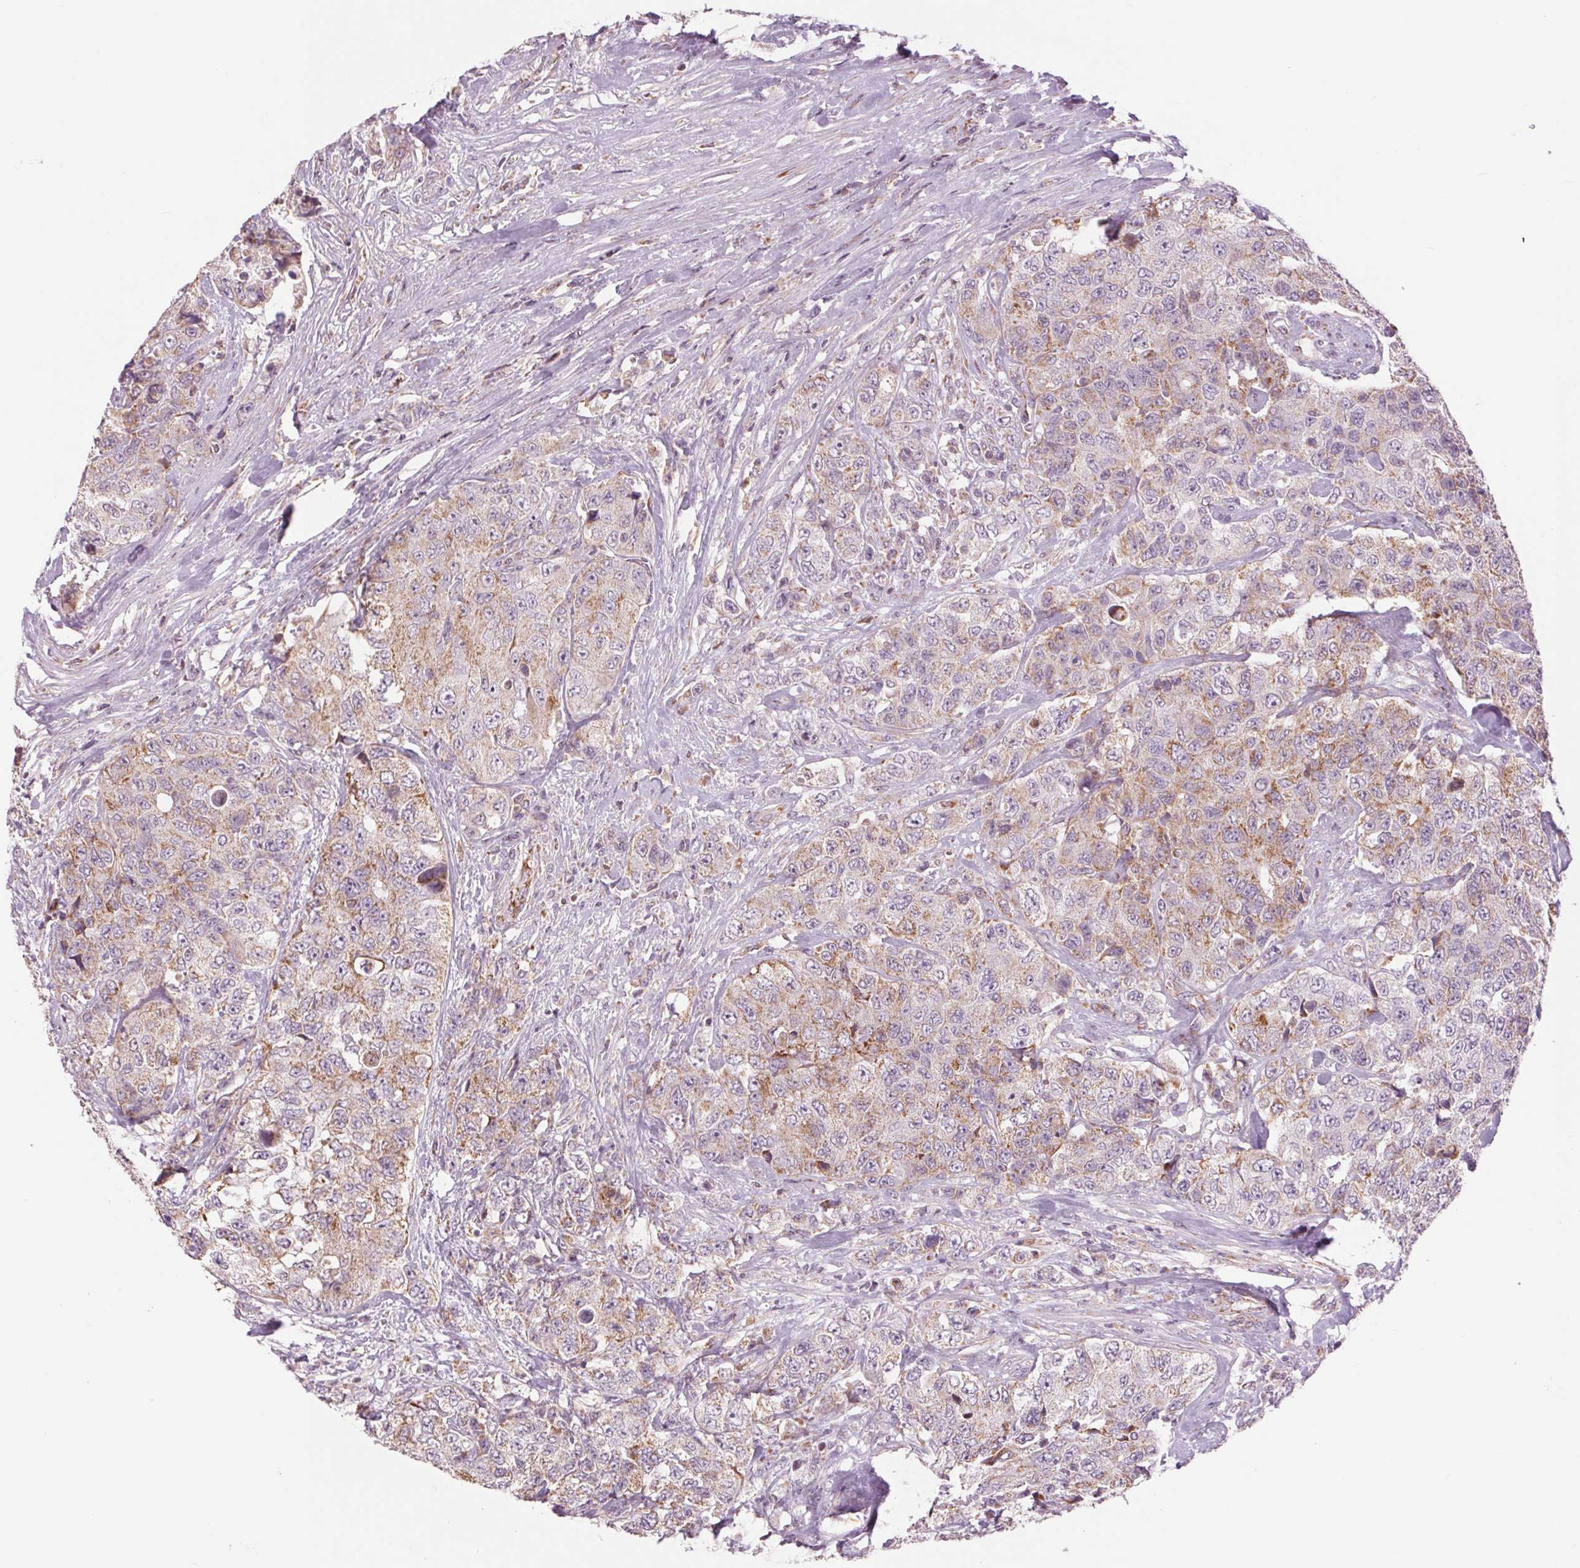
{"staining": {"intensity": "weak", "quantity": "25%-75%", "location": "cytoplasmic/membranous"}, "tissue": "urothelial cancer", "cell_type": "Tumor cells", "image_type": "cancer", "snomed": [{"axis": "morphology", "description": "Urothelial carcinoma, High grade"}, {"axis": "topography", "description": "Urinary bladder"}], "caption": "Protein analysis of urothelial cancer tissue demonstrates weak cytoplasmic/membranous expression in about 25%-75% of tumor cells.", "gene": "COX6A1", "patient": {"sex": "female", "age": 78}}